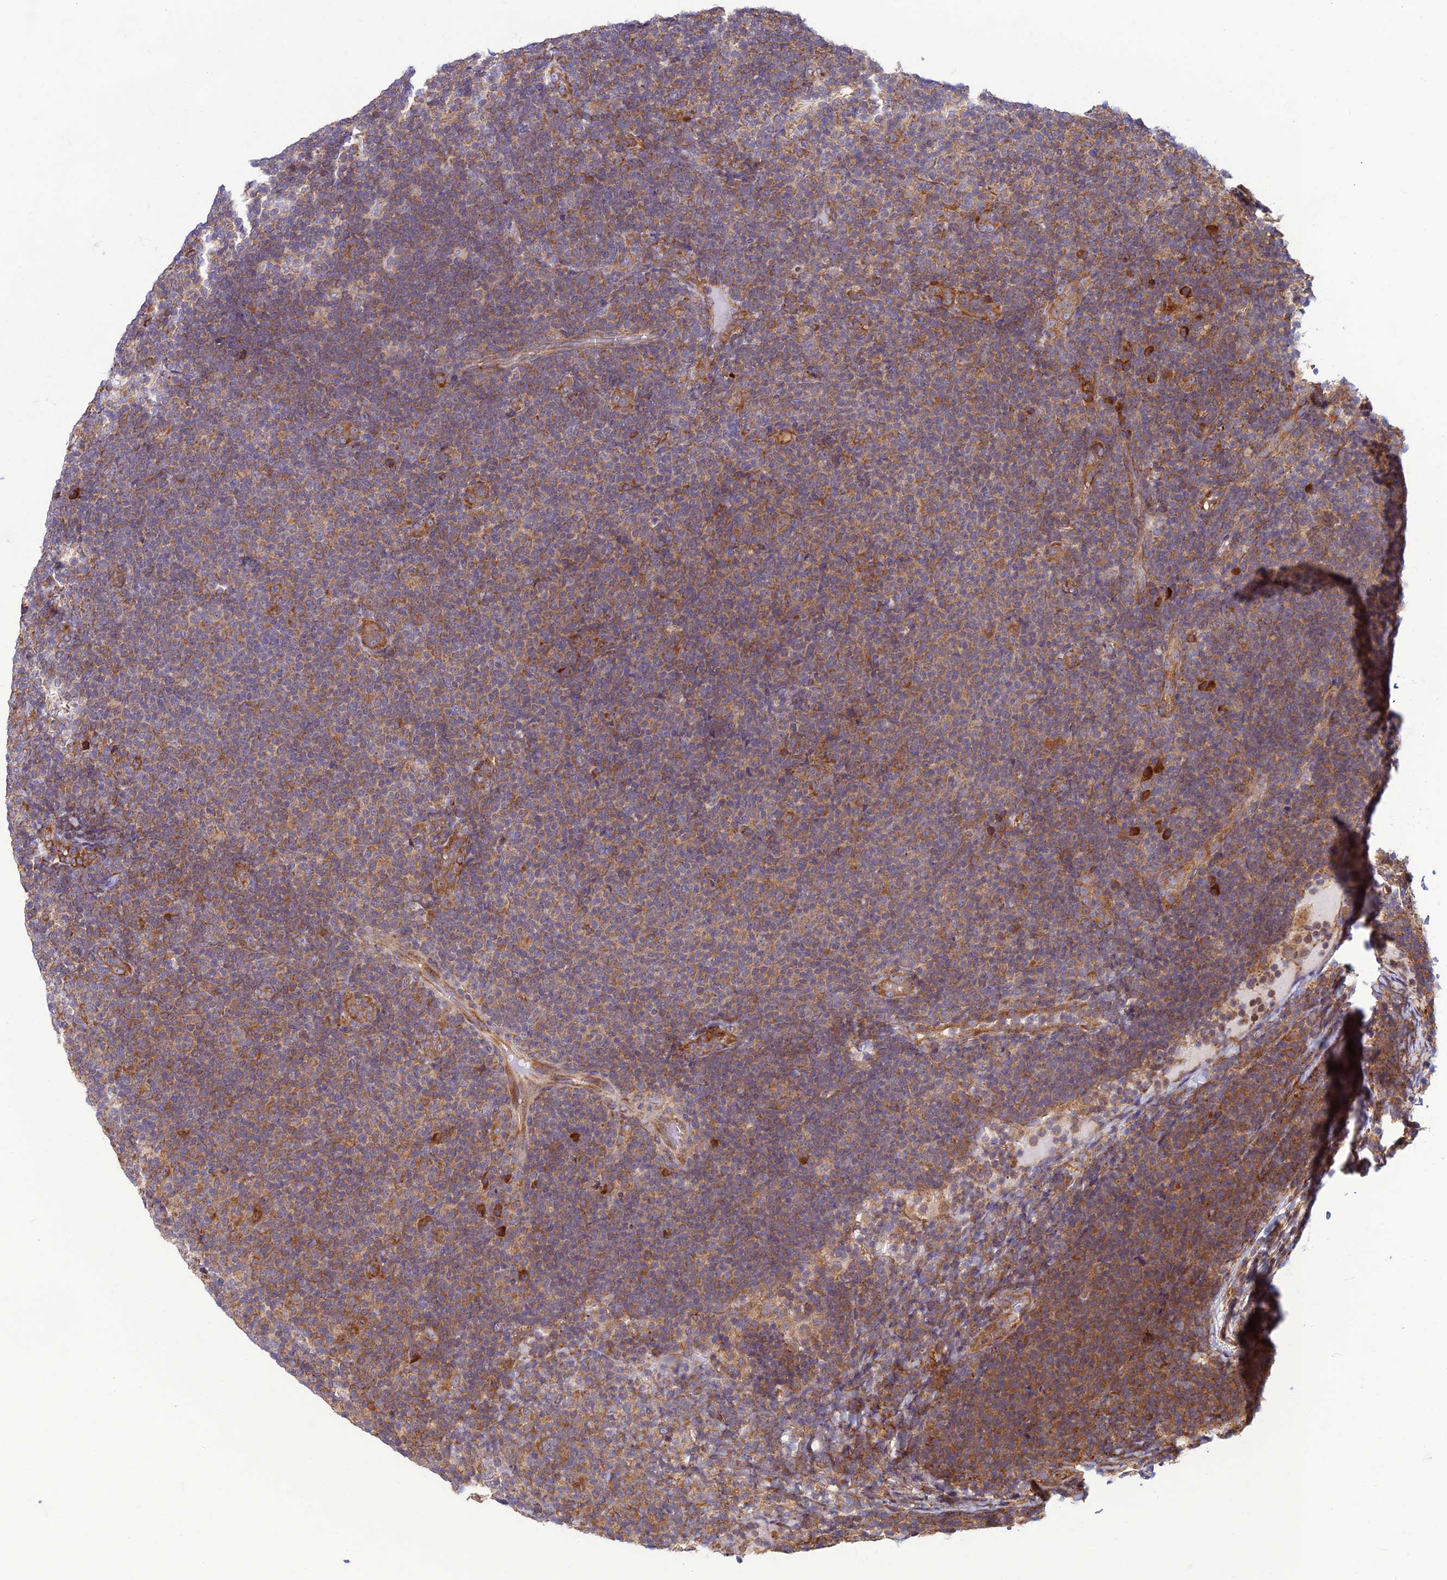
{"staining": {"intensity": "weak", "quantity": ">75%", "location": "cytoplasmic/membranous"}, "tissue": "lymphoma", "cell_type": "Tumor cells", "image_type": "cancer", "snomed": [{"axis": "morphology", "description": "Malignant lymphoma, non-Hodgkin's type, Low grade"}, {"axis": "topography", "description": "Lymph node"}], "caption": "Immunohistochemical staining of human lymphoma reveals low levels of weak cytoplasmic/membranous protein positivity in approximately >75% of tumor cells. Ihc stains the protein in brown and the nuclei are stained blue.", "gene": "RPL17-C18orf32", "patient": {"sex": "male", "age": 66}}